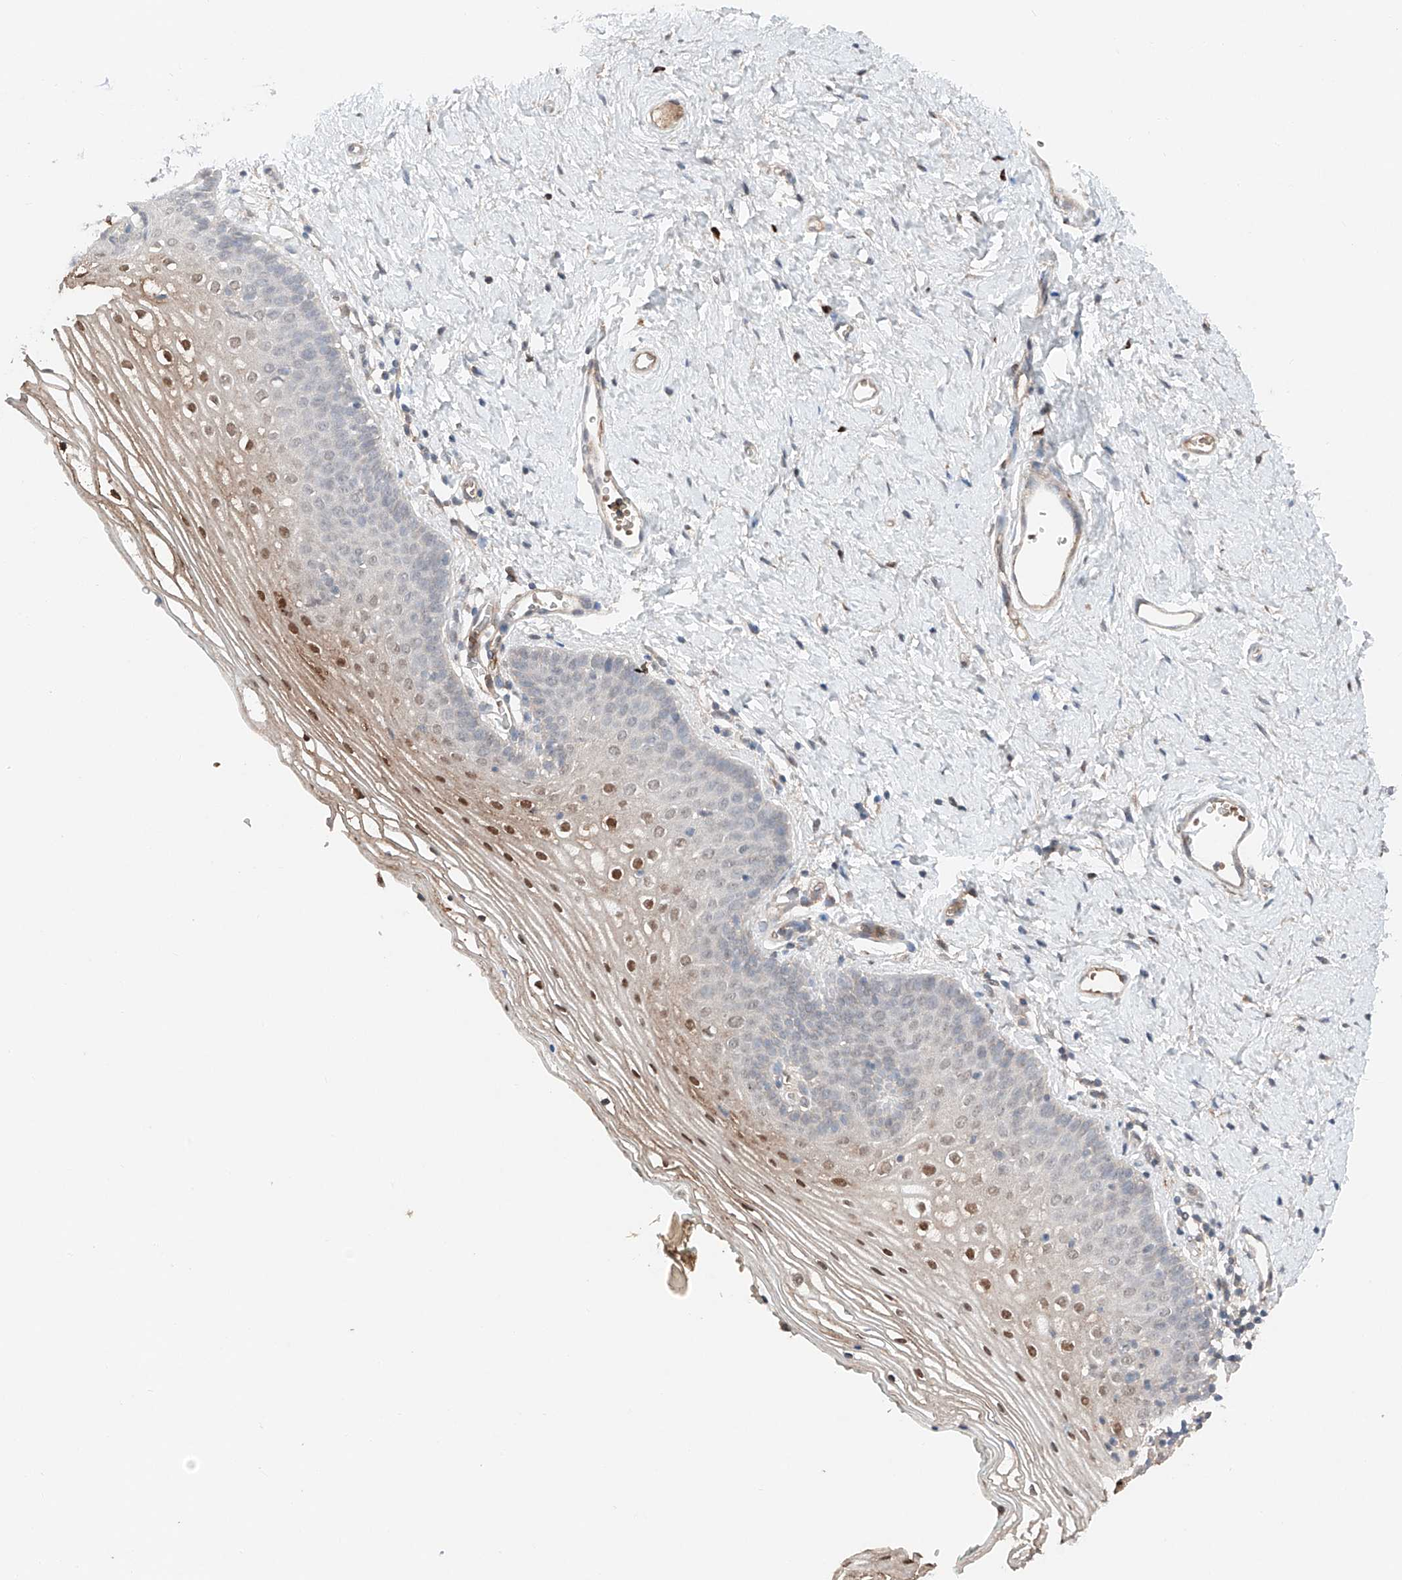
{"staining": {"intensity": "moderate", "quantity": "25%-75%", "location": "cytoplasmic/membranous,nuclear"}, "tissue": "vagina", "cell_type": "Squamous epithelial cells", "image_type": "normal", "snomed": [{"axis": "morphology", "description": "Normal tissue, NOS"}, {"axis": "topography", "description": "Vagina"}], "caption": "Protein staining demonstrates moderate cytoplasmic/membranous,nuclear positivity in approximately 25%-75% of squamous epithelial cells in normal vagina.", "gene": "TBX4", "patient": {"sex": "female", "age": 32}}